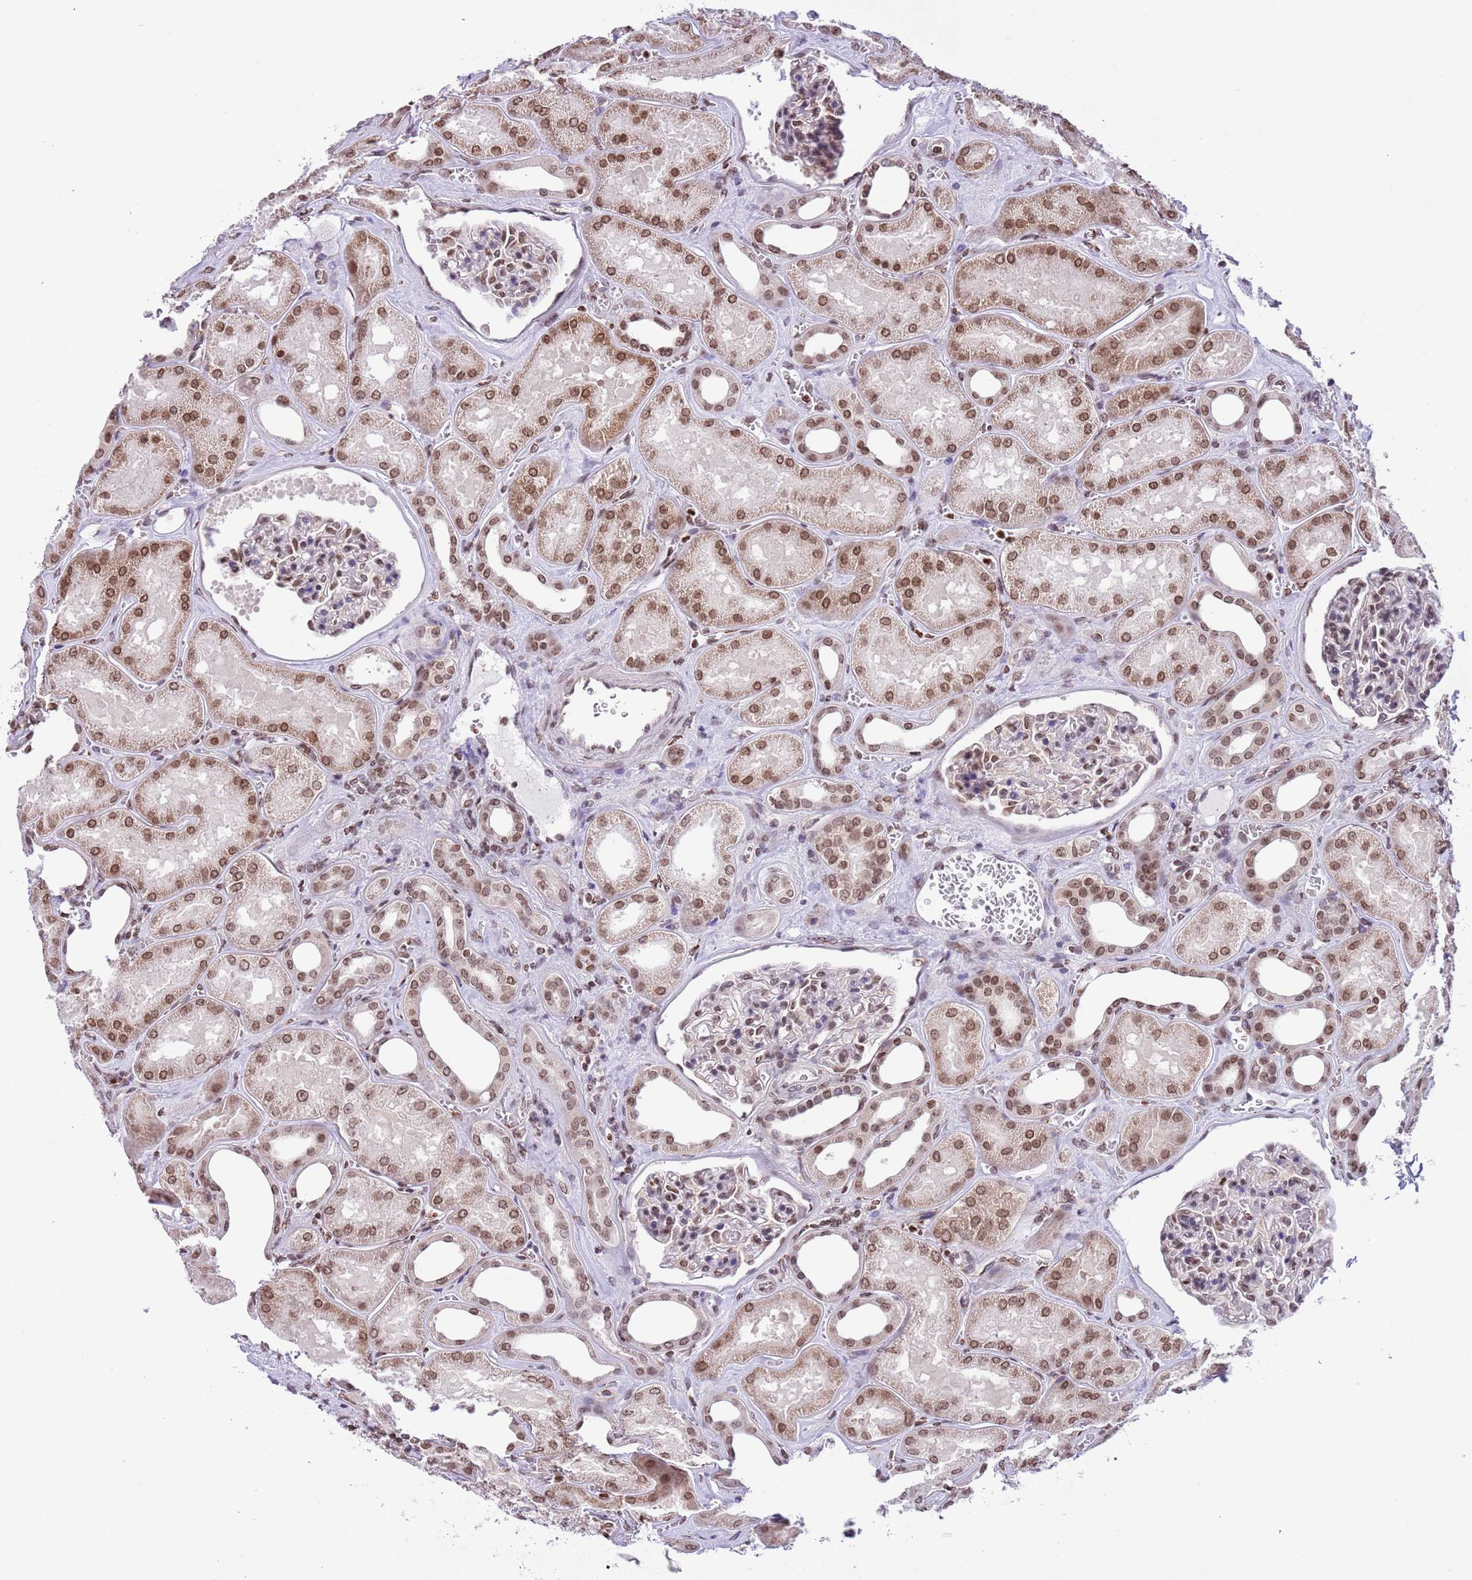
{"staining": {"intensity": "moderate", "quantity": "25%-75%", "location": "nuclear"}, "tissue": "kidney", "cell_type": "Cells in glomeruli", "image_type": "normal", "snomed": [{"axis": "morphology", "description": "Normal tissue, NOS"}, {"axis": "morphology", "description": "Adenocarcinoma, NOS"}, {"axis": "topography", "description": "Kidney"}], "caption": "Protein expression analysis of unremarkable kidney demonstrates moderate nuclear positivity in about 25%-75% of cells in glomeruli.", "gene": "NRIP1", "patient": {"sex": "female", "age": 68}}